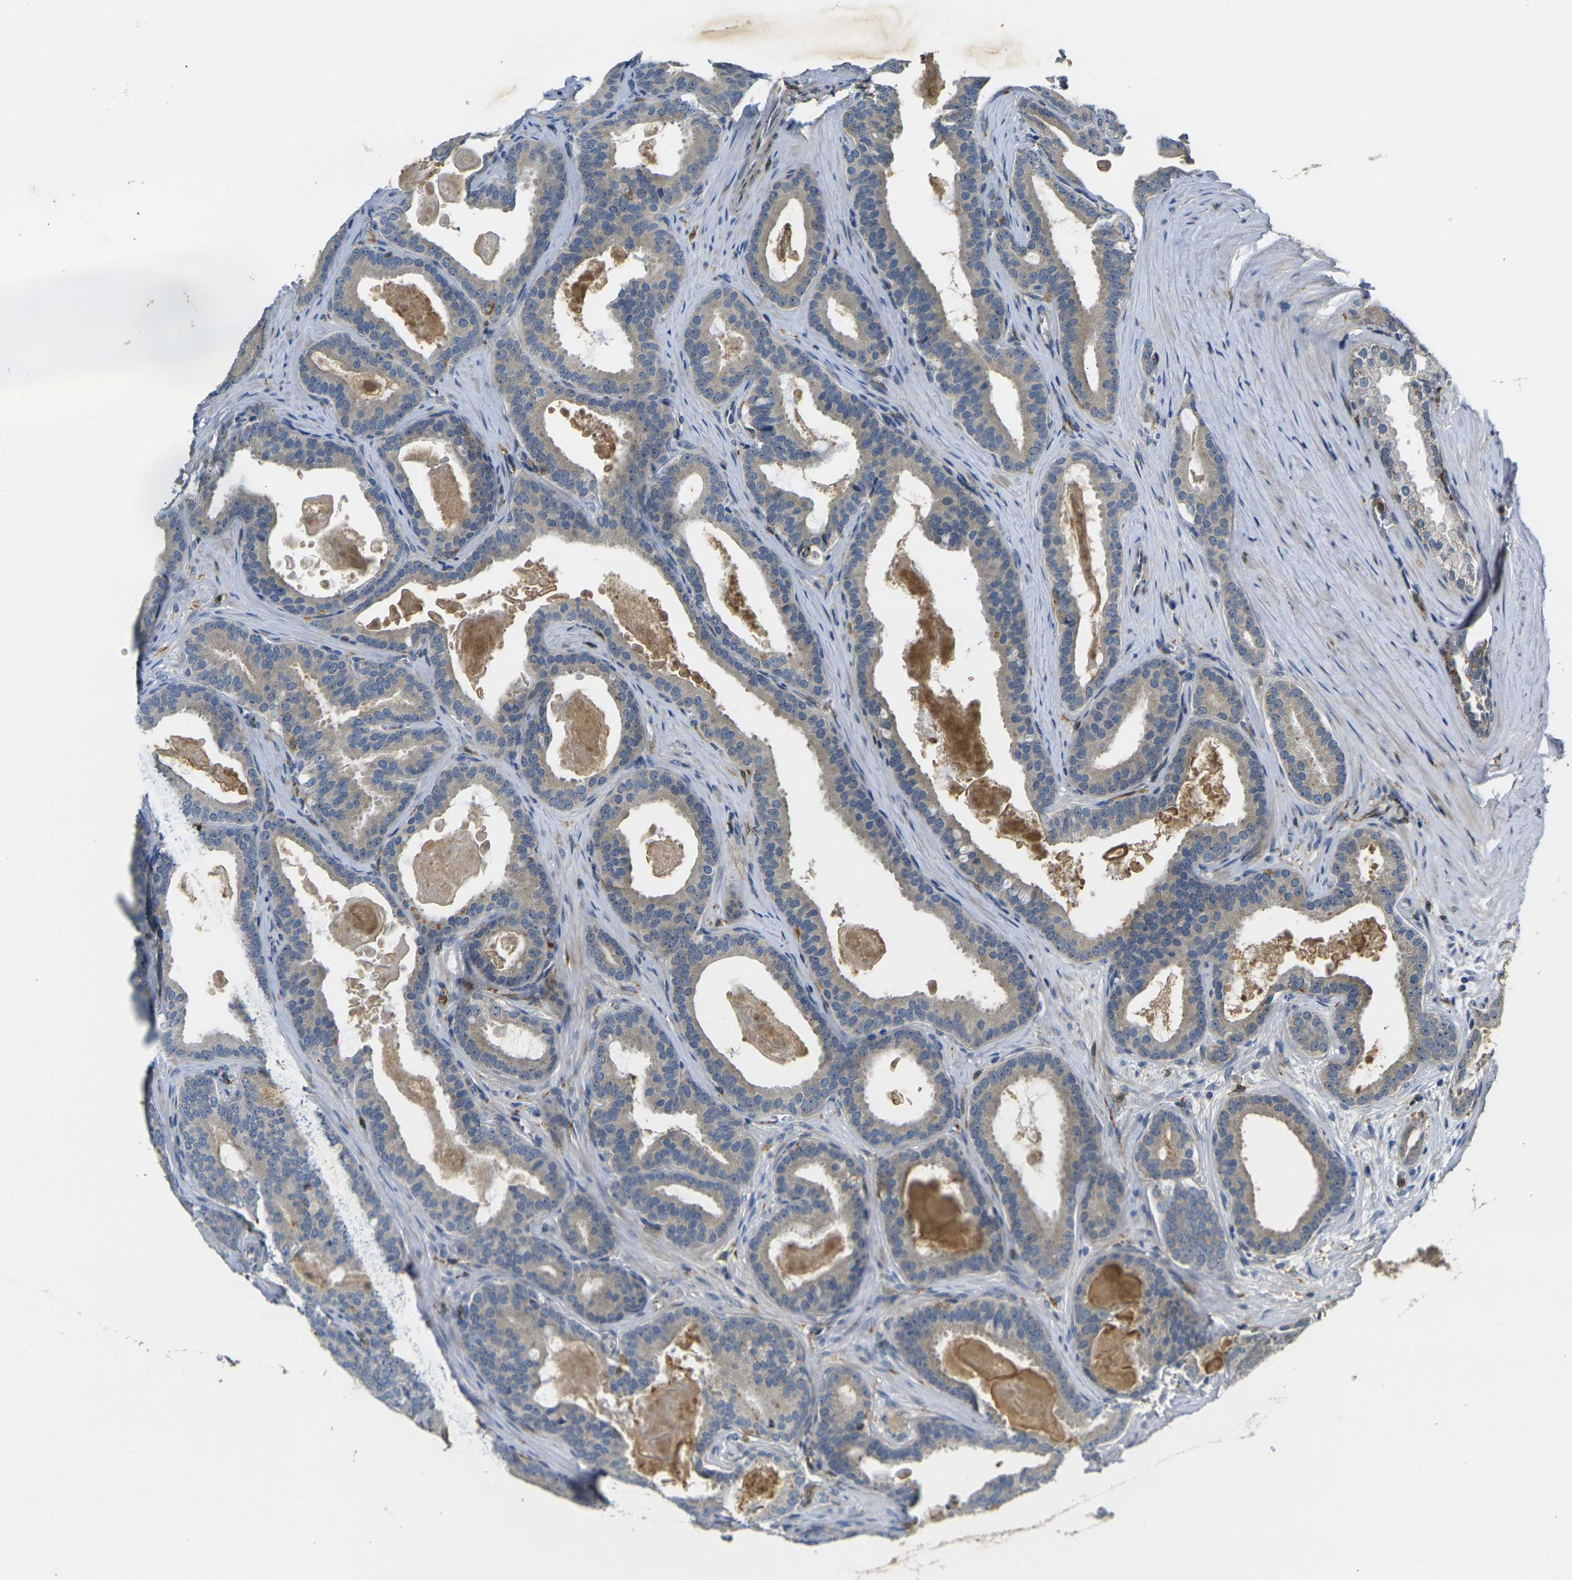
{"staining": {"intensity": "weak", "quantity": "25%-75%", "location": "cytoplasmic/membranous"}, "tissue": "prostate cancer", "cell_type": "Tumor cells", "image_type": "cancer", "snomed": [{"axis": "morphology", "description": "Adenocarcinoma, High grade"}, {"axis": "topography", "description": "Prostate"}], "caption": "The immunohistochemical stain labels weak cytoplasmic/membranous expression in tumor cells of prostate cancer (high-grade adenocarcinoma) tissue.", "gene": "PIGL", "patient": {"sex": "male", "age": 60}}